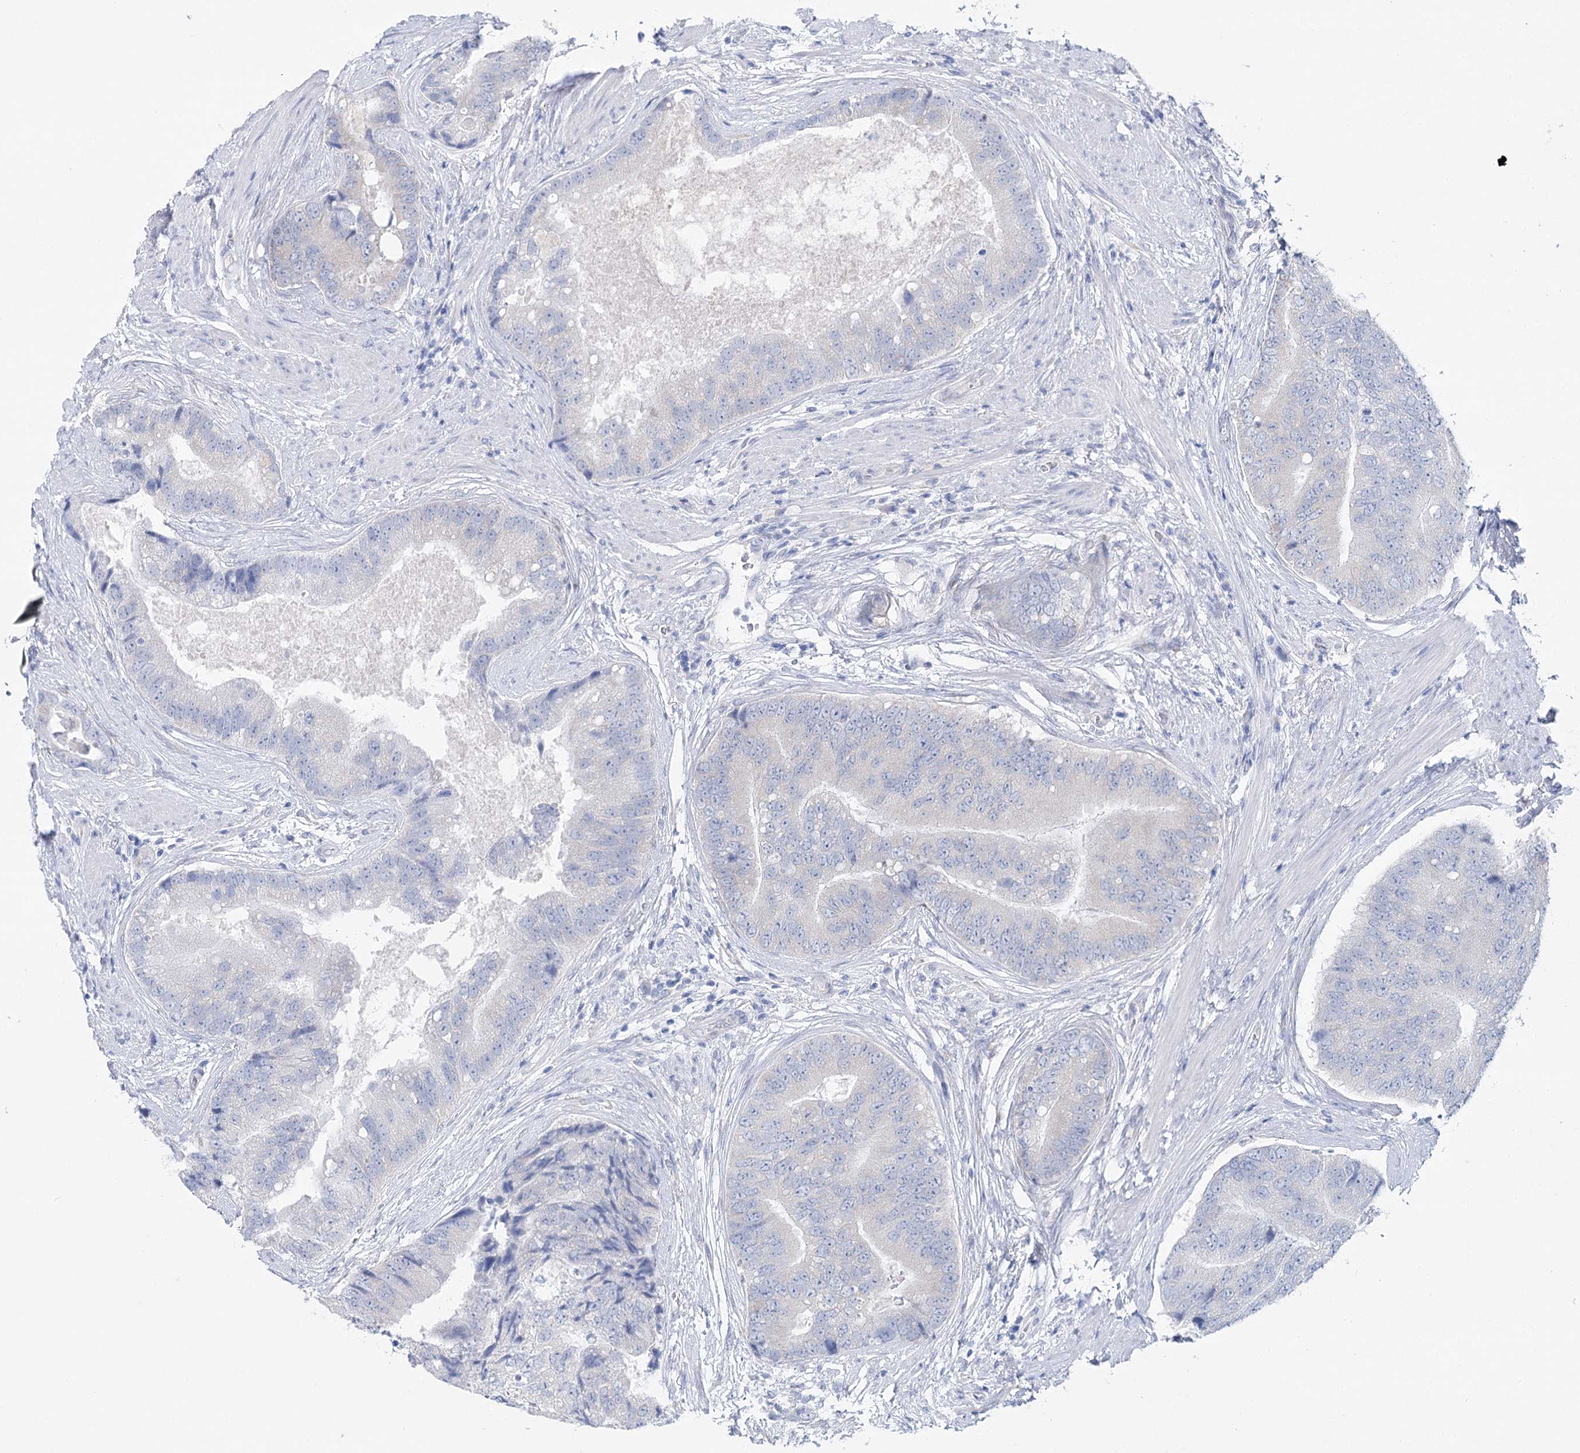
{"staining": {"intensity": "negative", "quantity": "none", "location": "none"}, "tissue": "prostate cancer", "cell_type": "Tumor cells", "image_type": "cancer", "snomed": [{"axis": "morphology", "description": "Adenocarcinoma, High grade"}, {"axis": "topography", "description": "Prostate"}], "caption": "This is an IHC micrograph of prostate cancer. There is no staining in tumor cells.", "gene": "CSN3", "patient": {"sex": "male", "age": 70}}